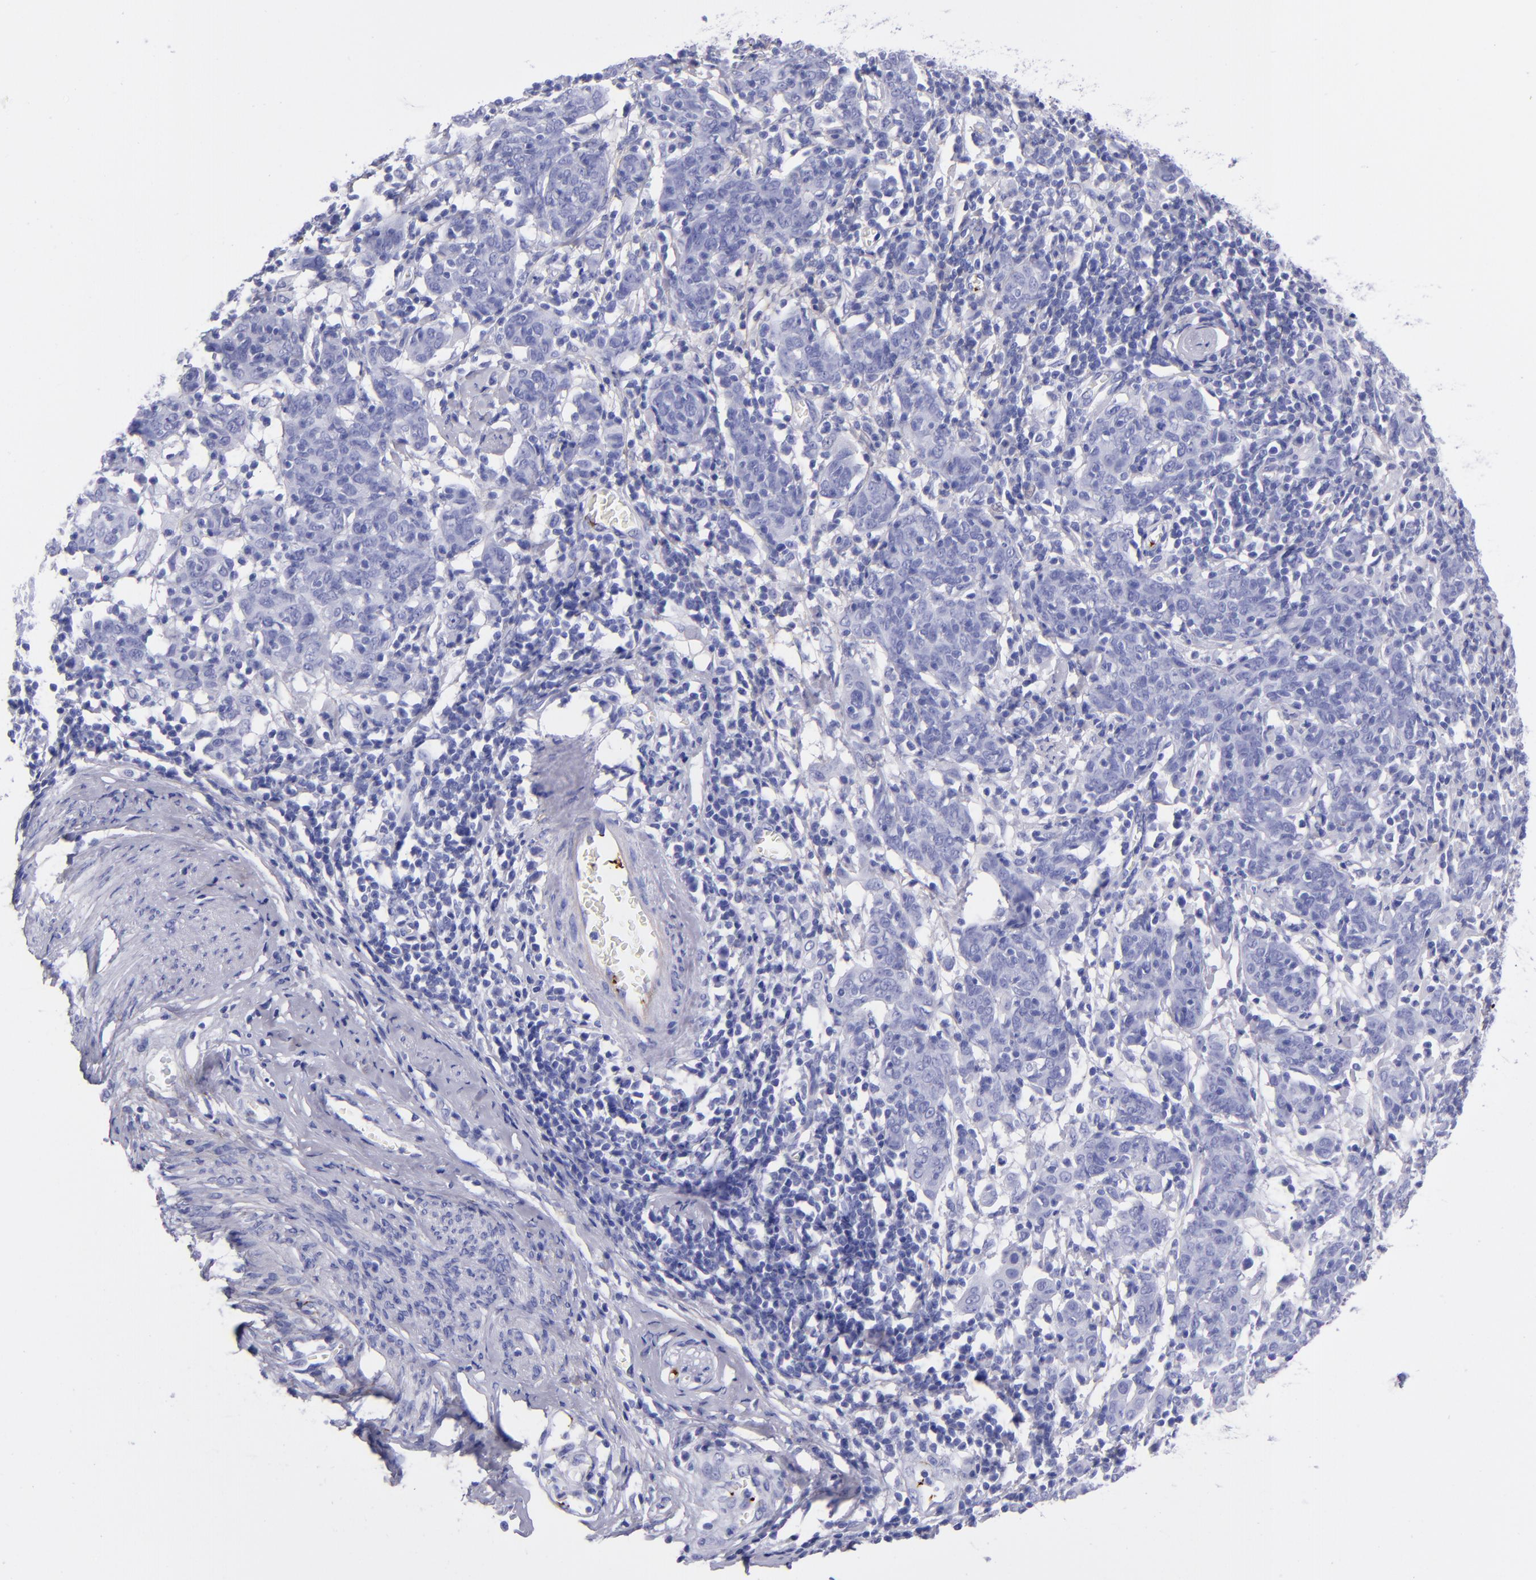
{"staining": {"intensity": "negative", "quantity": "none", "location": "none"}, "tissue": "cervical cancer", "cell_type": "Tumor cells", "image_type": "cancer", "snomed": [{"axis": "morphology", "description": "Normal tissue, NOS"}, {"axis": "morphology", "description": "Squamous cell carcinoma, NOS"}, {"axis": "topography", "description": "Cervix"}], "caption": "Image shows no significant protein expression in tumor cells of cervical cancer.", "gene": "EFCAB13", "patient": {"sex": "female", "age": 67}}